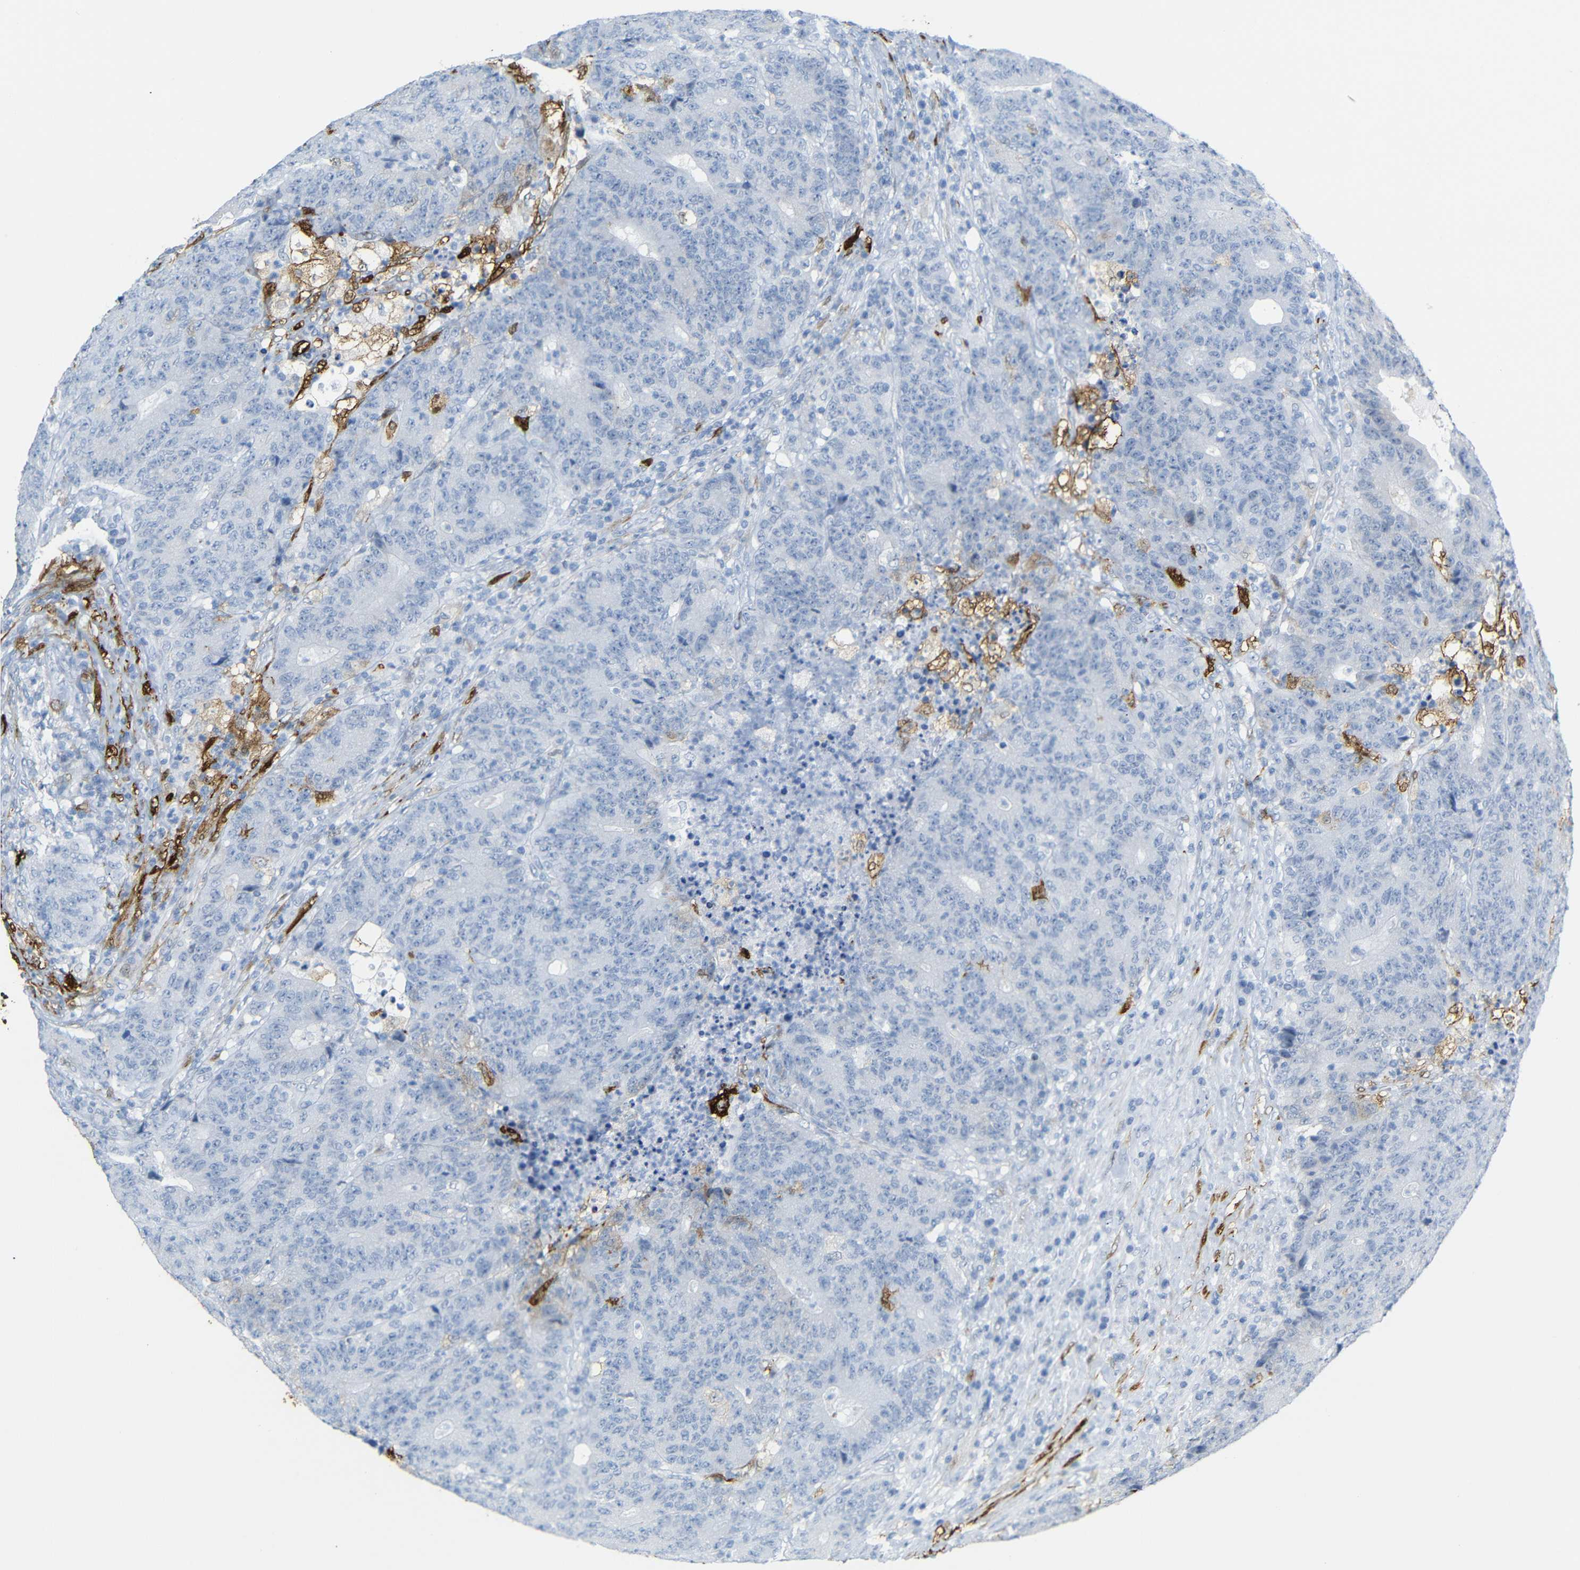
{"staining": {"intensity": "negative", "quantity": "none", "location": "none"}, "tissue": "colorectal cancer", "cell_type": "Tumor cells", "image_type": "cancer", "snomed": [{"axis": "morphology", "description": "Normal tissue, NOS"}, {"axis": "morphology", "description": "Adenocarcinoma, NOS"}, {"axis": "topography", "description": "Colon"}], "caption": "Protein analysis of colorectal cancer (adenocarcinoma) displays no significant positivity in tumor cells.", "gene": "MT1A", "patient": {"sex": "female", "age": 75}}